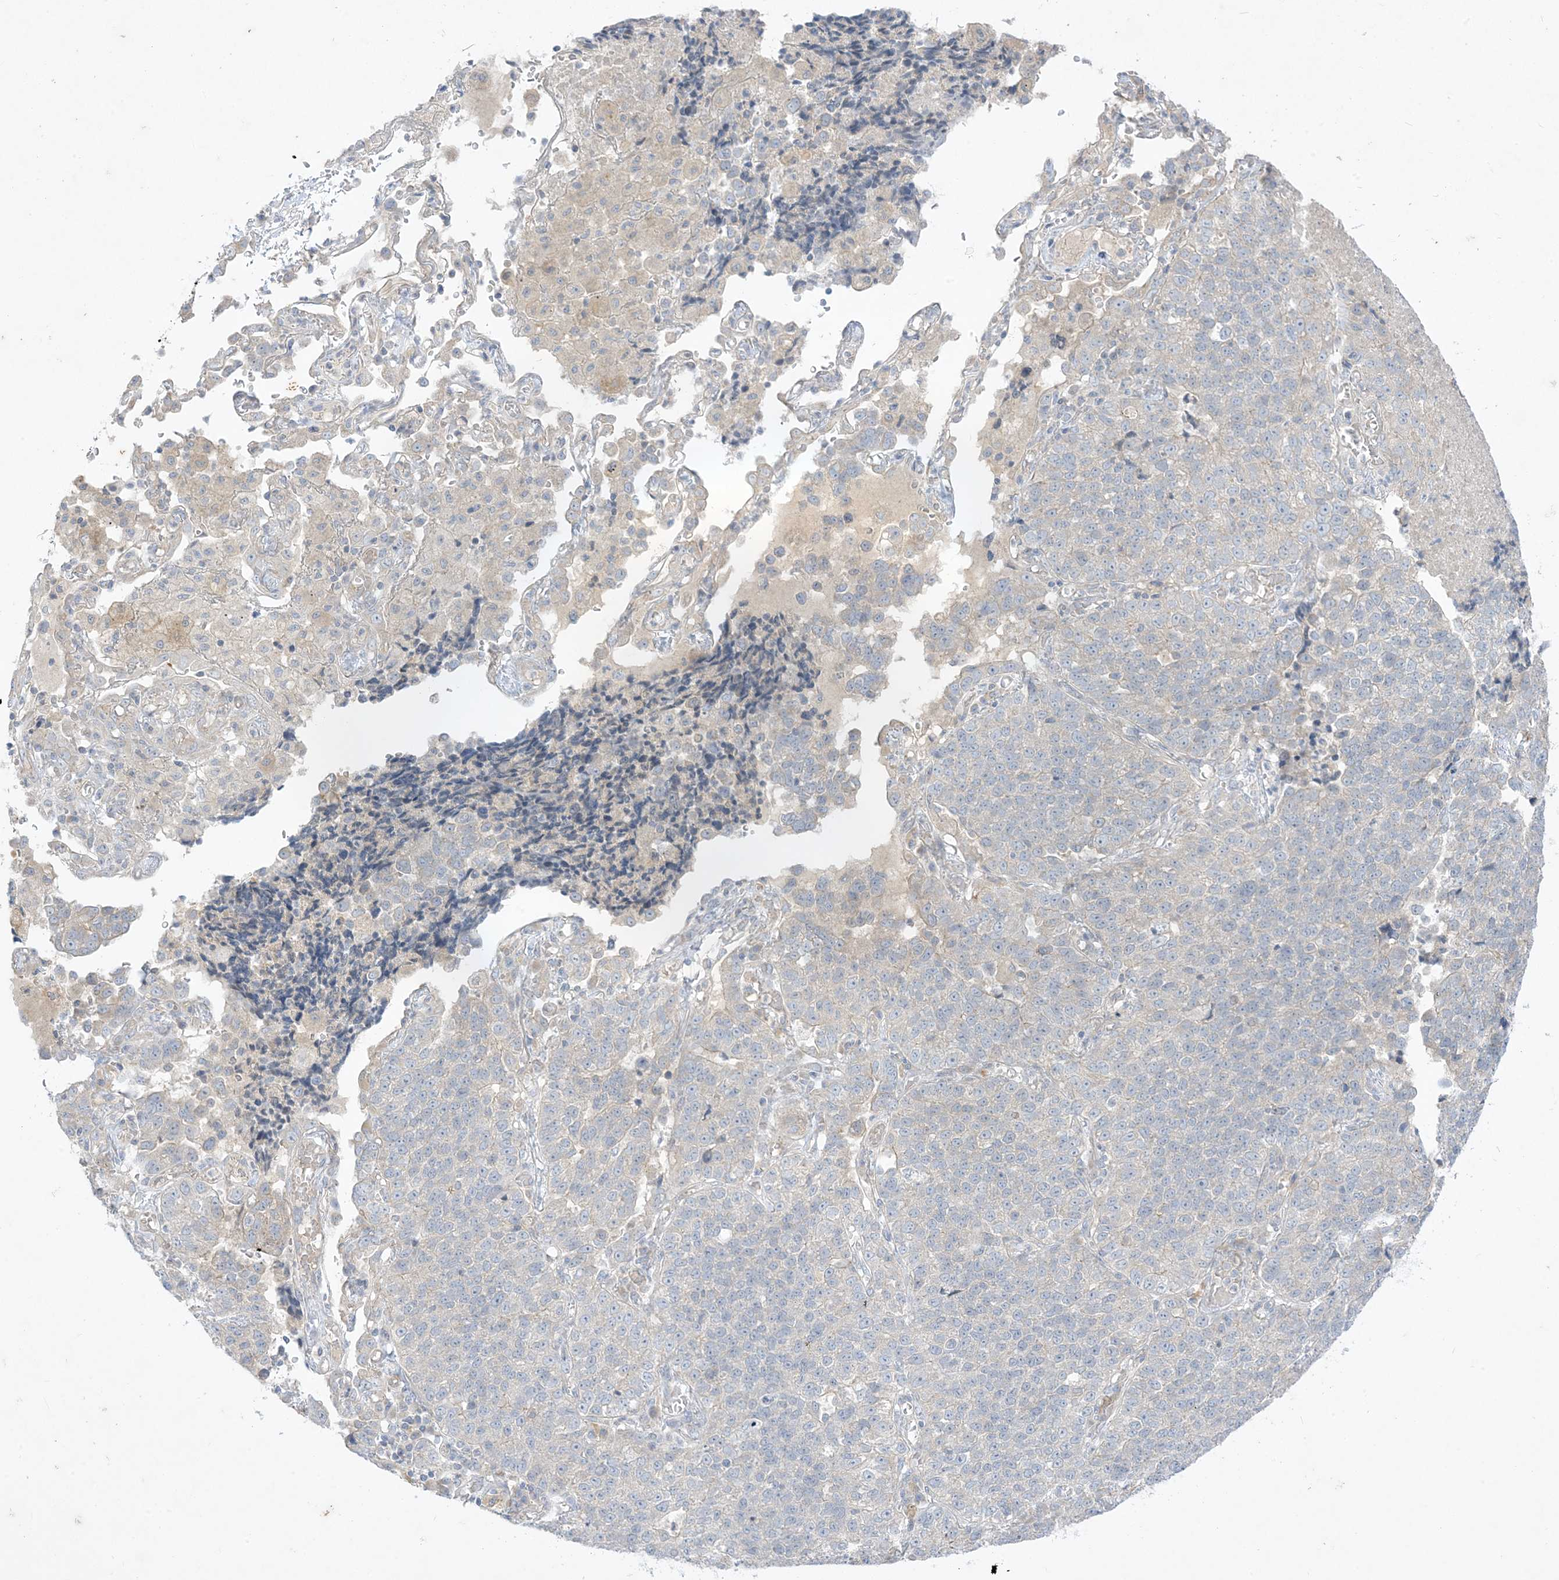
{"staining": {"intensity": "negative", "quantity": "none", "location": "none"}, "tissue": "lung cancer", "cell_type": "Tumor cells", "image_type": "cancer", "snomed": [{"axis": "morphology", "description": "Adenocarcinoma, NOS"}, {"axis": "topography", "description": "Lung"}], "caption": "Human lung cancer stained for a protein using IHC demonstrates no positivity in tumor cells.", "gene": "PLEKHA3", "patient": {"sex": "male", "age": 49}}